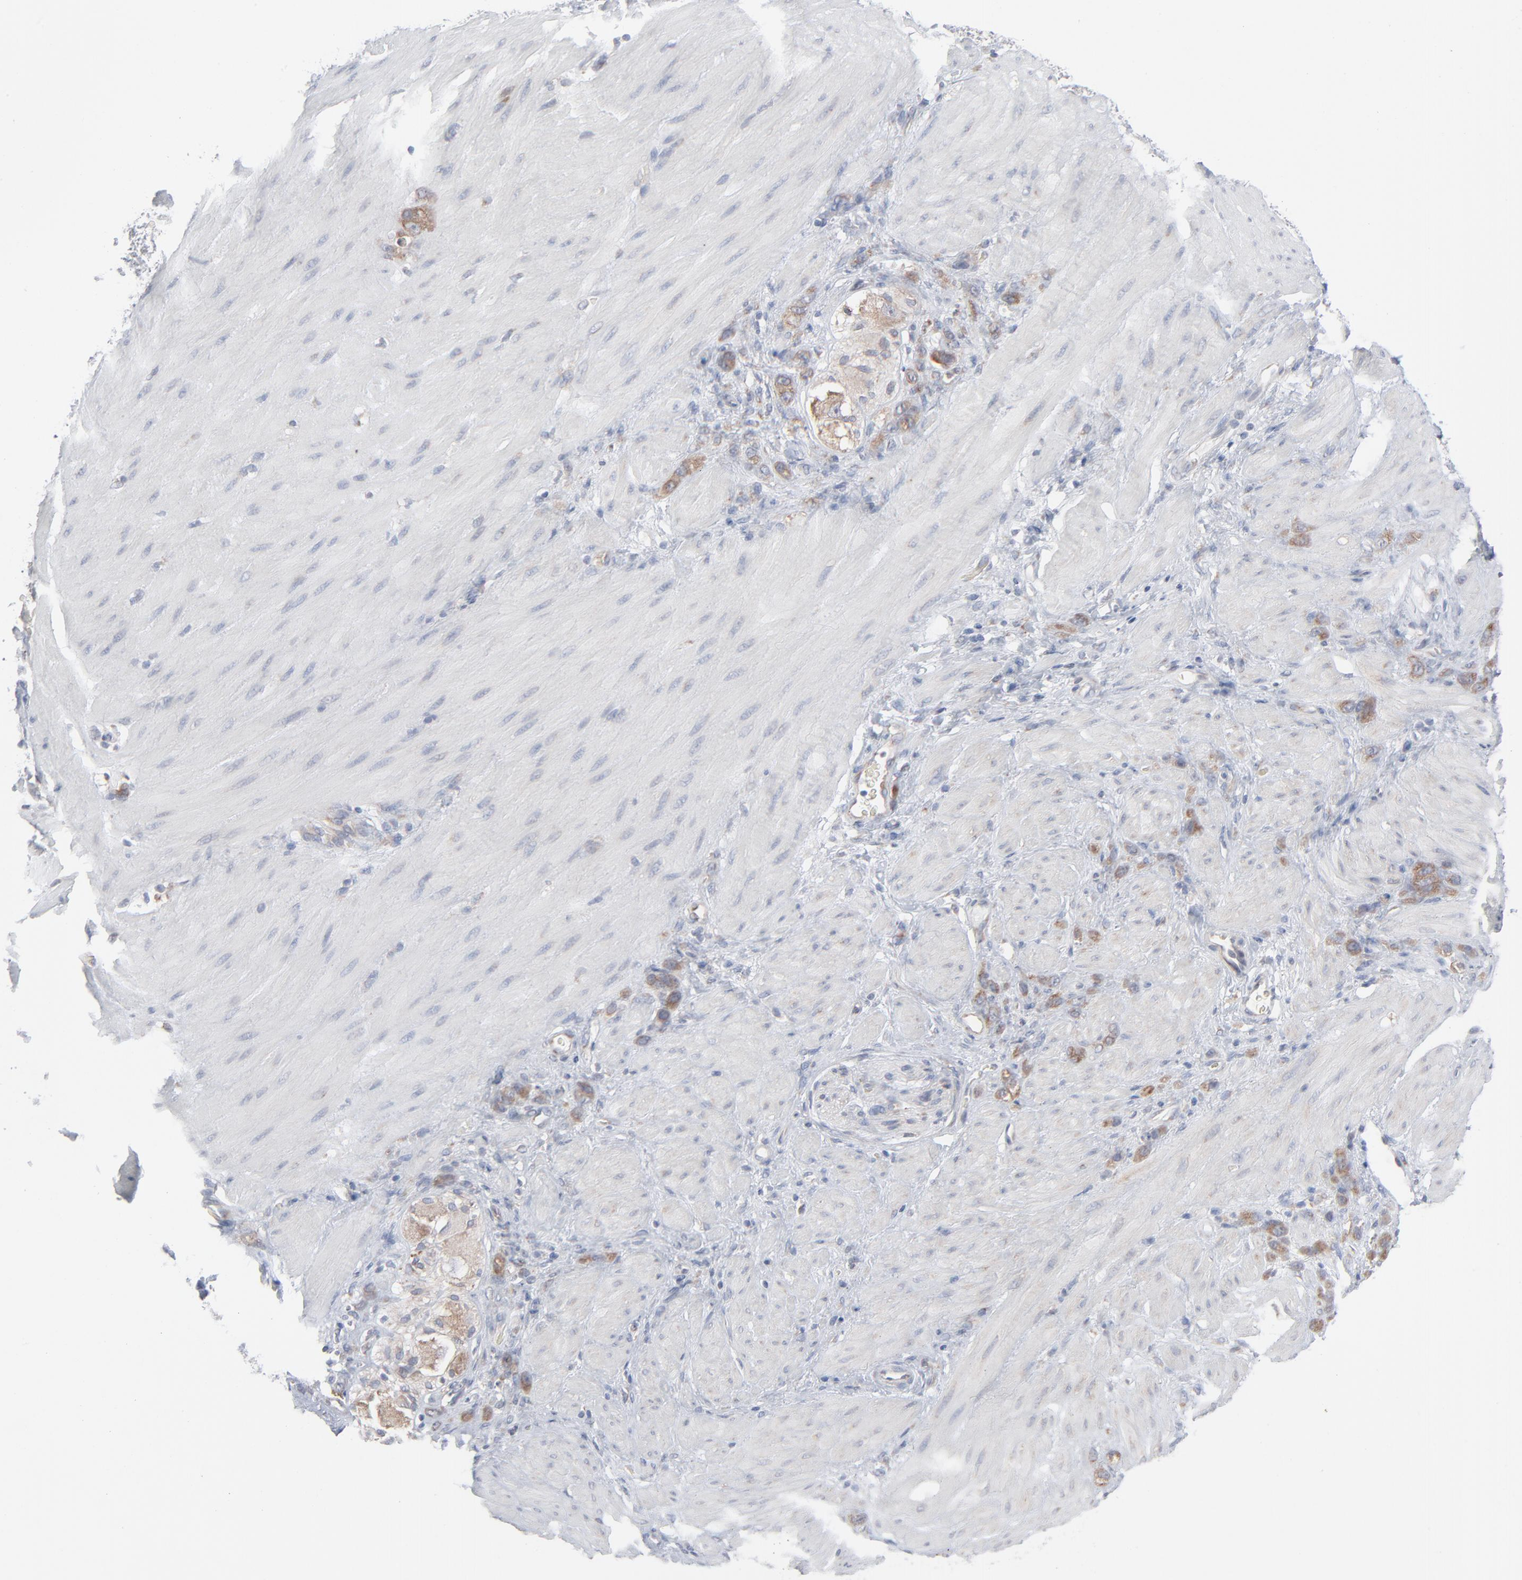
{"staining": {"intensity": "moderate", "quantity": ">75%", "location": "cytoplasmic/membranous"}, "tissue": "stomach cancer", "cell_type": "Tumor cells", "image_type": "cancer", "snomed": [{"axis": "morphology", "description": "Normal tissue, NOS"}, {"axis": "morphology", "description": "Adenocarcinoma, NOS"}, {"axis": "topography", "description": "Stomach"}], "caption": "Human stomach cancer (adenocarcinoma) stained for a protein (brown) exhibits moderate cytoplasmic/membranous positive staining in about >75% of tumor cells.", "gene": "KDSR", "patient": {"sex": "male", "age": 82}}